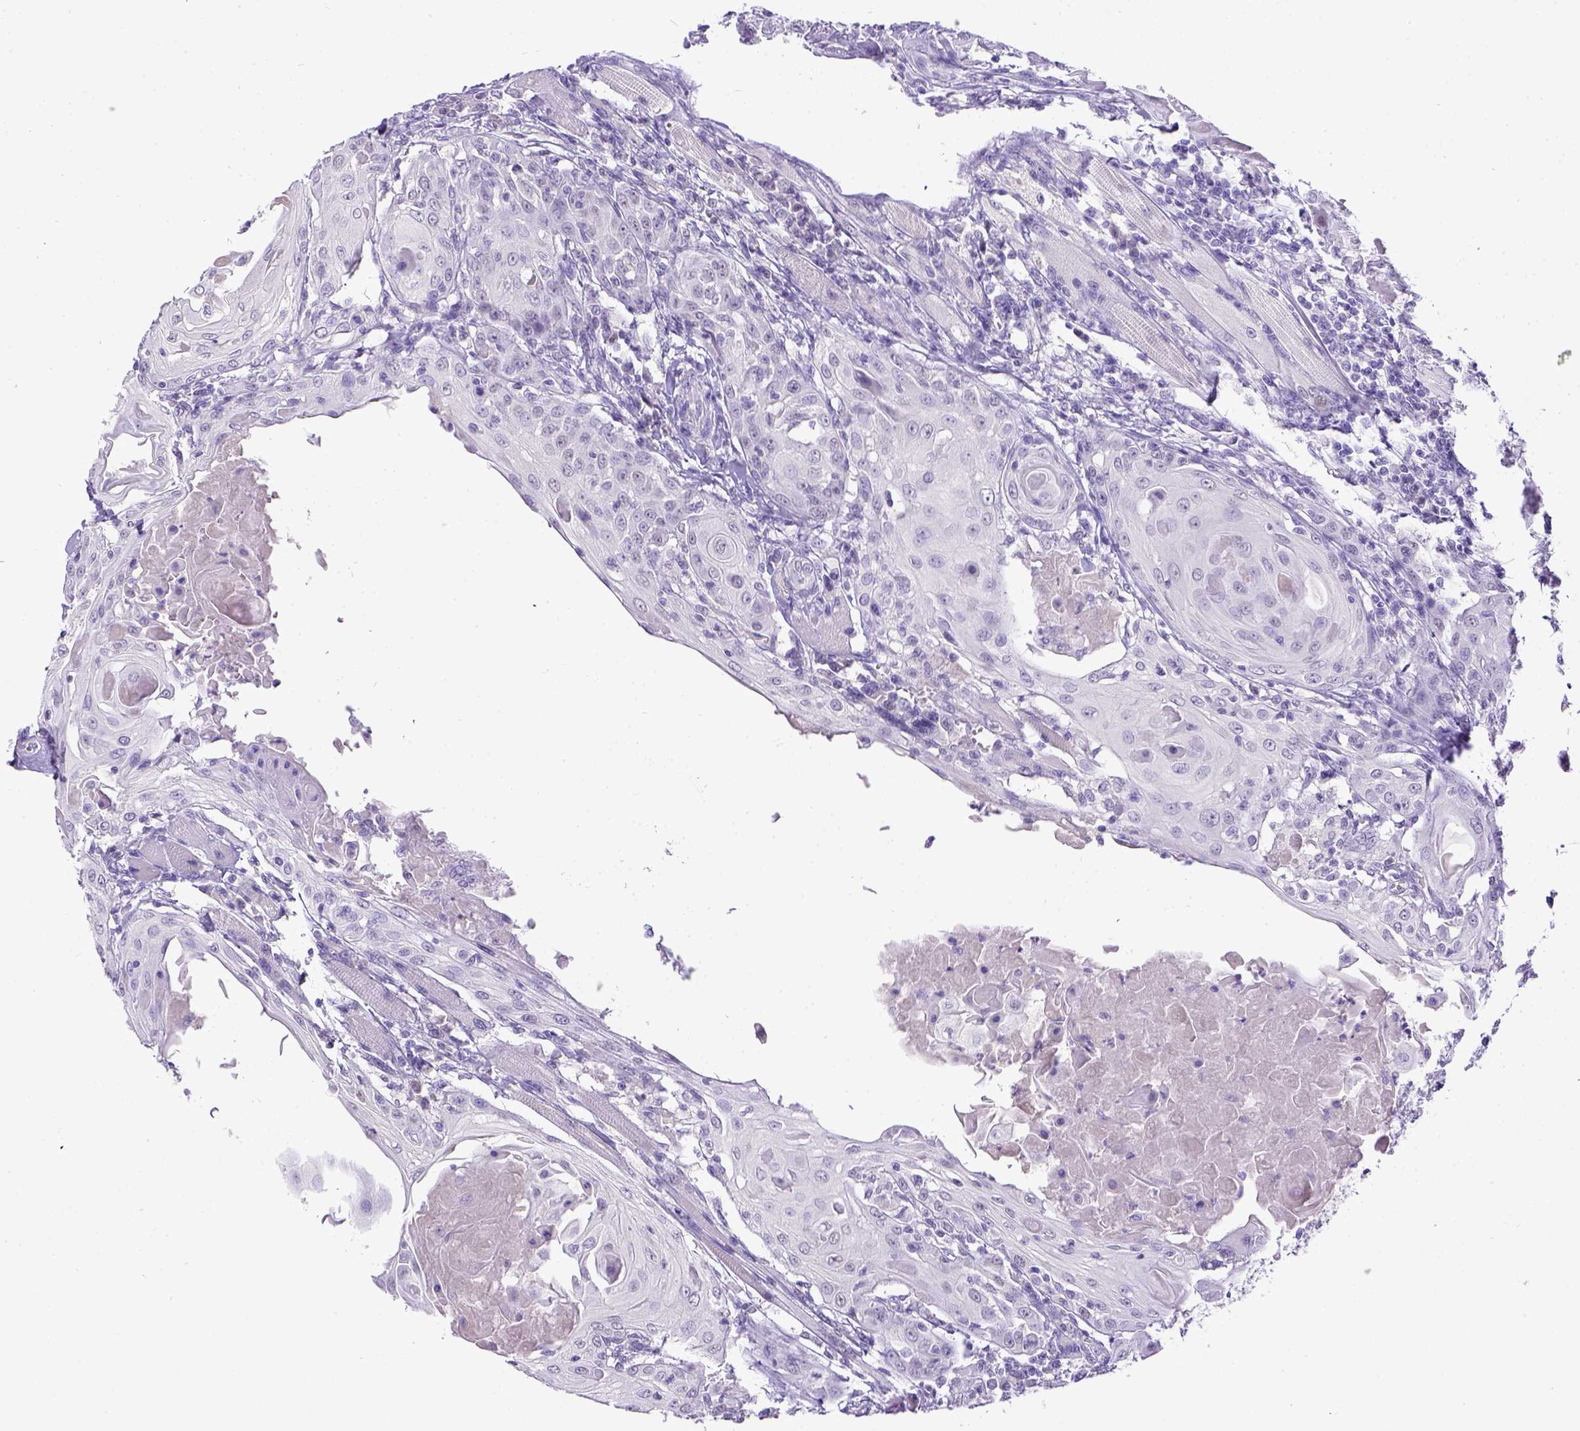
{"staining": {"intensity": "negative", "quantity": "none", "location": "none"}, "tissue": "head and neck cancer", "cell_type": "Tumor cells", "image_type": "cancer", "snomed": [{"axis": "morphology", "description": "Squamous cell carcinoma, NOS"}, {"axis": "topography", "description": "Head-Neck"}], "caption": "This is an immunohistochemistry image of human head and neck cancer. There is no positivity in tumor cells.", "gene": "ESR1", "patient": {"sex": "female", "age": 80}}